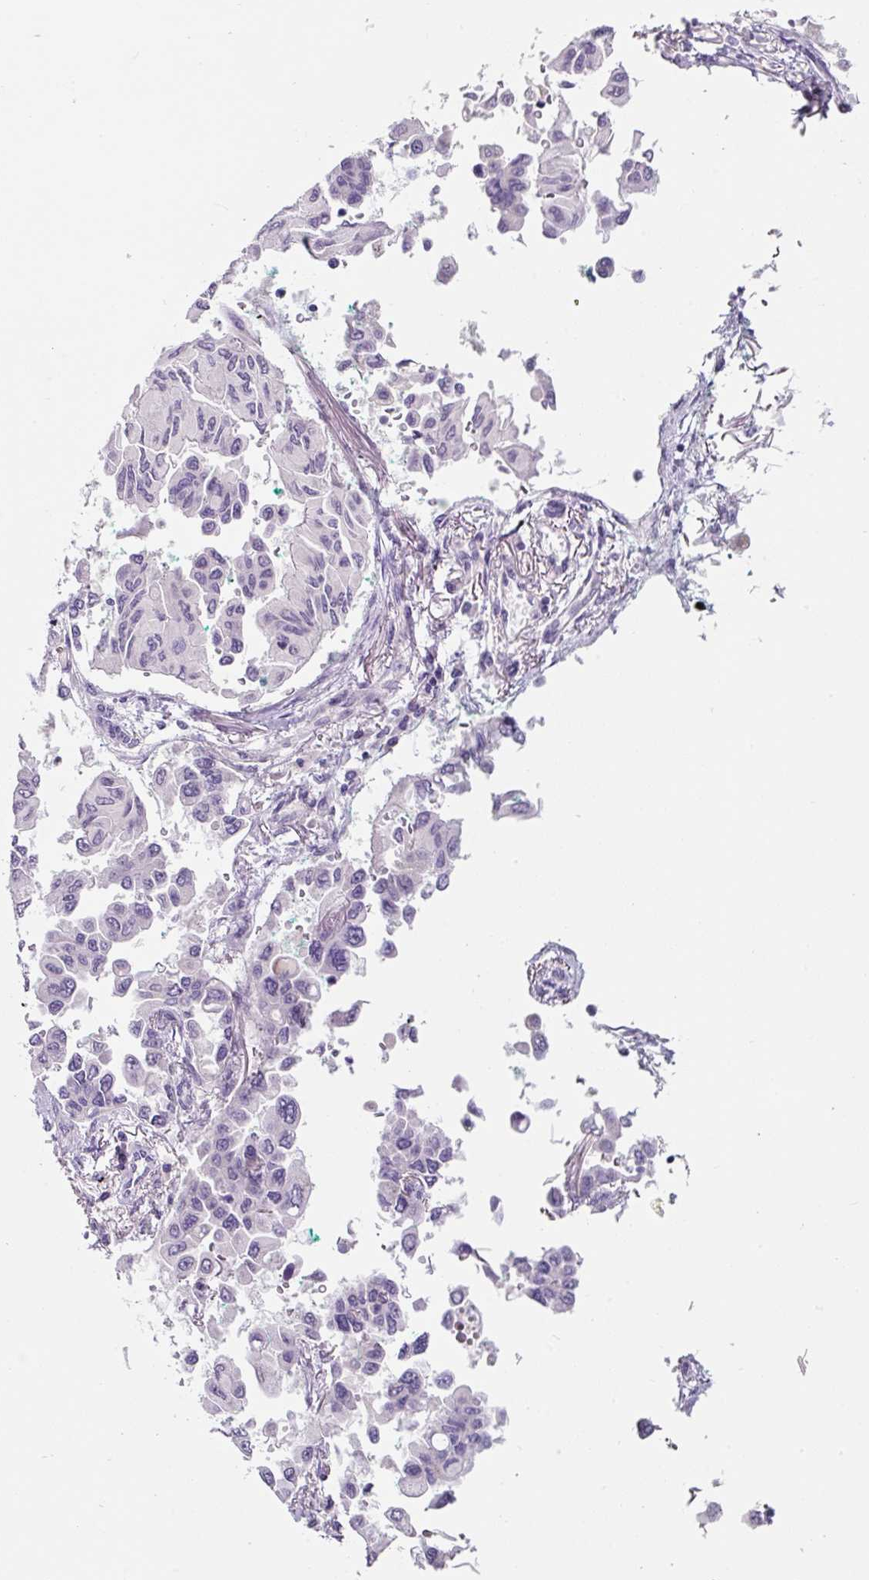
{"staining": {"intensity": "negative", "quantity": "none", "location": "none"}, "tissue": "lung cancer", "cell_type": "Tumor cells", "image_type": "cancer", "snomed": [{"axis": "morphology", "description": "Adenocarcinoma, NOS"}, {"axis": "topography", "description": "Lung"}], "caption": "This is an immunohistochemistry photomicrograph of human lung adenocarcinoma. There is no expression in tumor cells.", "gene": "SYP", "patient": {"sex": "female", "age": 67}}